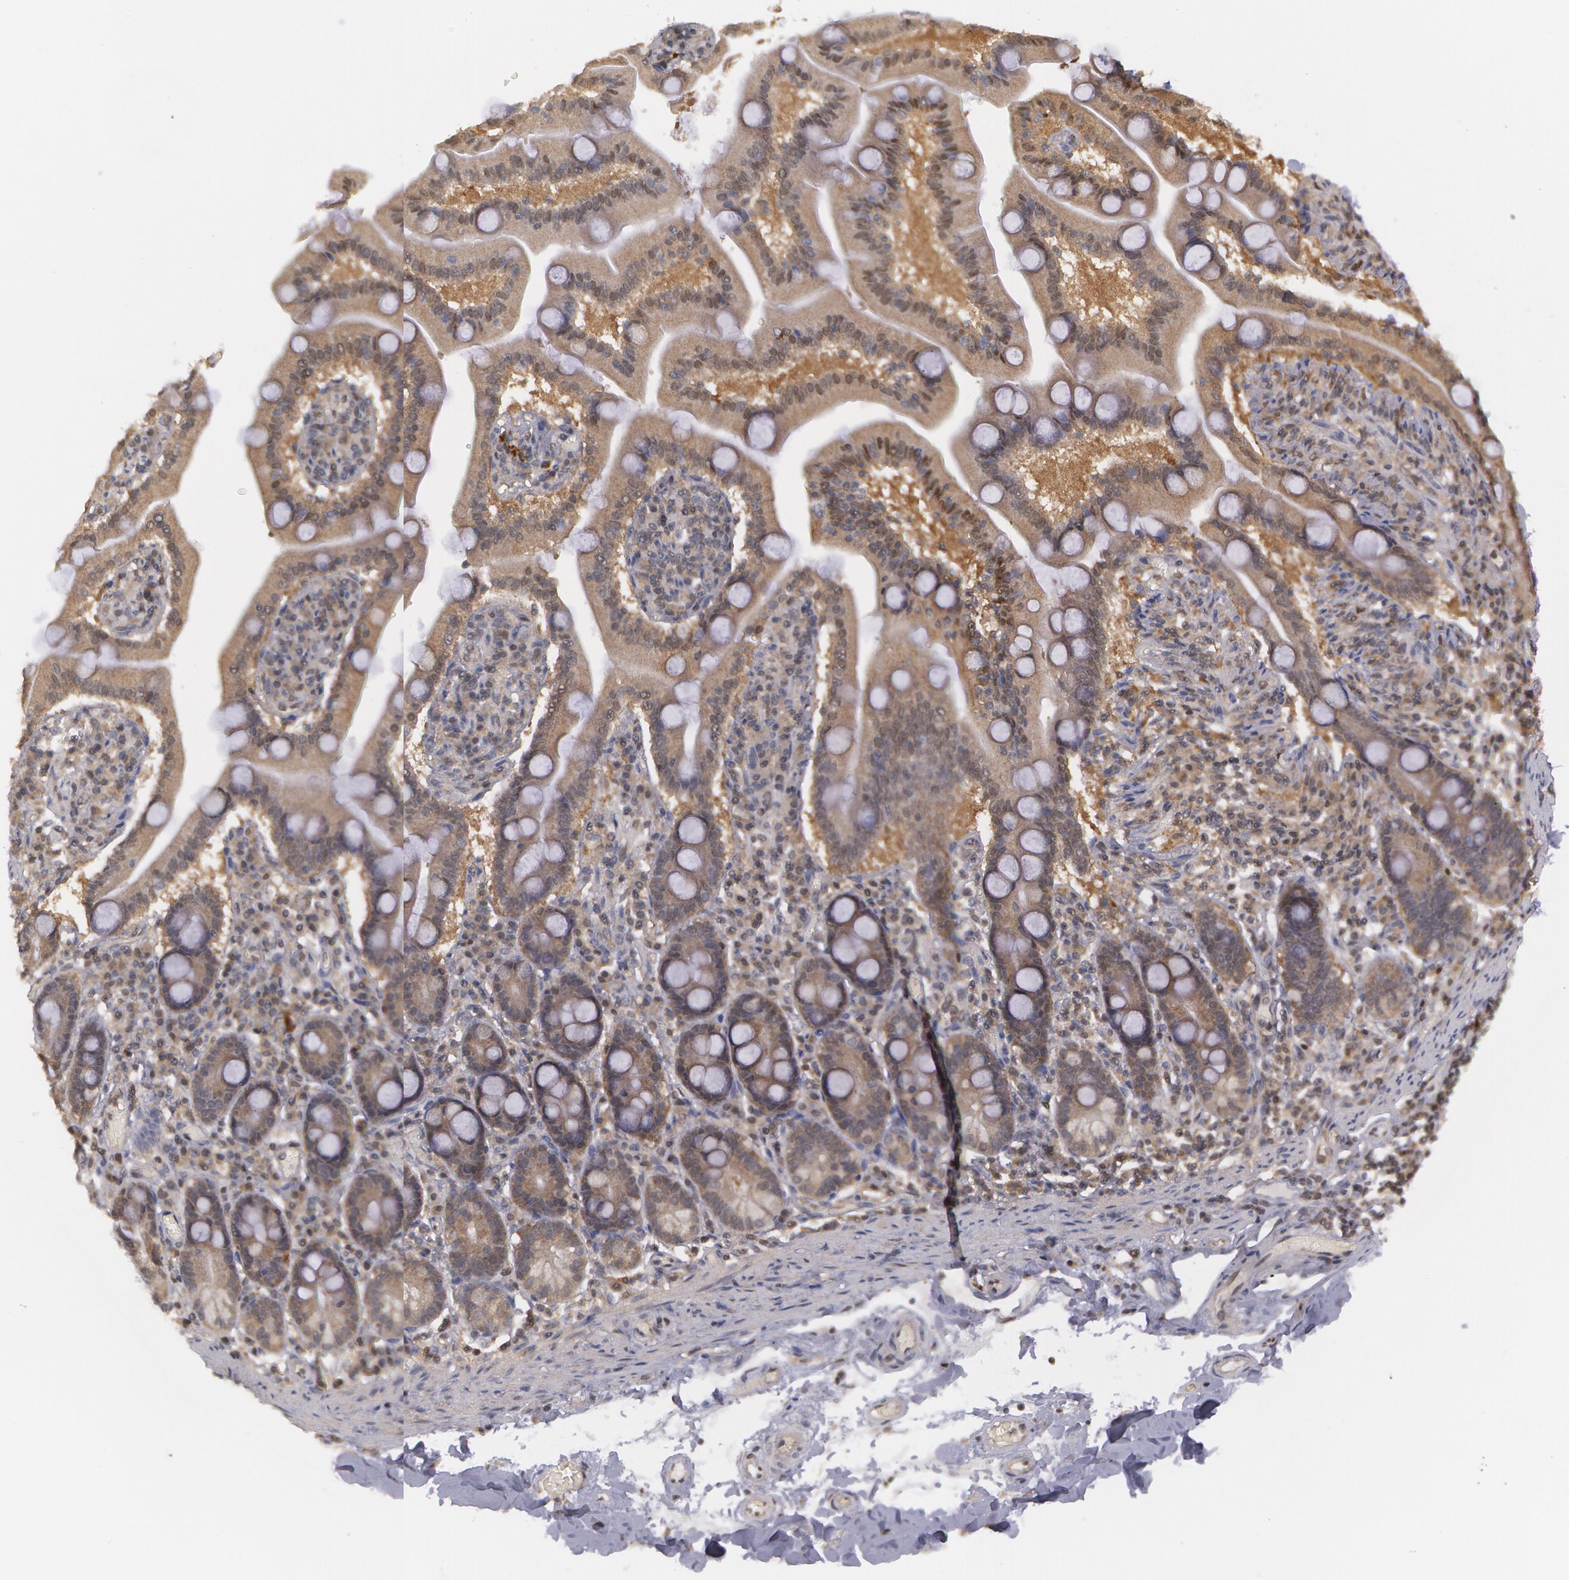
{"staining": {"intensity": "negative", "quantity": "none", "location": "none"}, "tissue": "adipose tissue", "cell_type": "Adipocytes", "image_type": "normal", "snomed": [{"axis": "morphology", "description": "Normal tissue, NOS"}, {"axis": "topography", "description": "Duodenum"}], "caption": "High power microscopy photomicrograph of an immunohistochemistry (IHC) image of unremarkable adipose tissue, revealing no significant positivity in adipocytes. The staining is performed using DAB (3,3'-diaminobenzidine) brown chromogen with nuclei counter-stained in using hematoxylin.", "gene": "TXNRD1", "patient": {"sex": "male", "age": 63}}